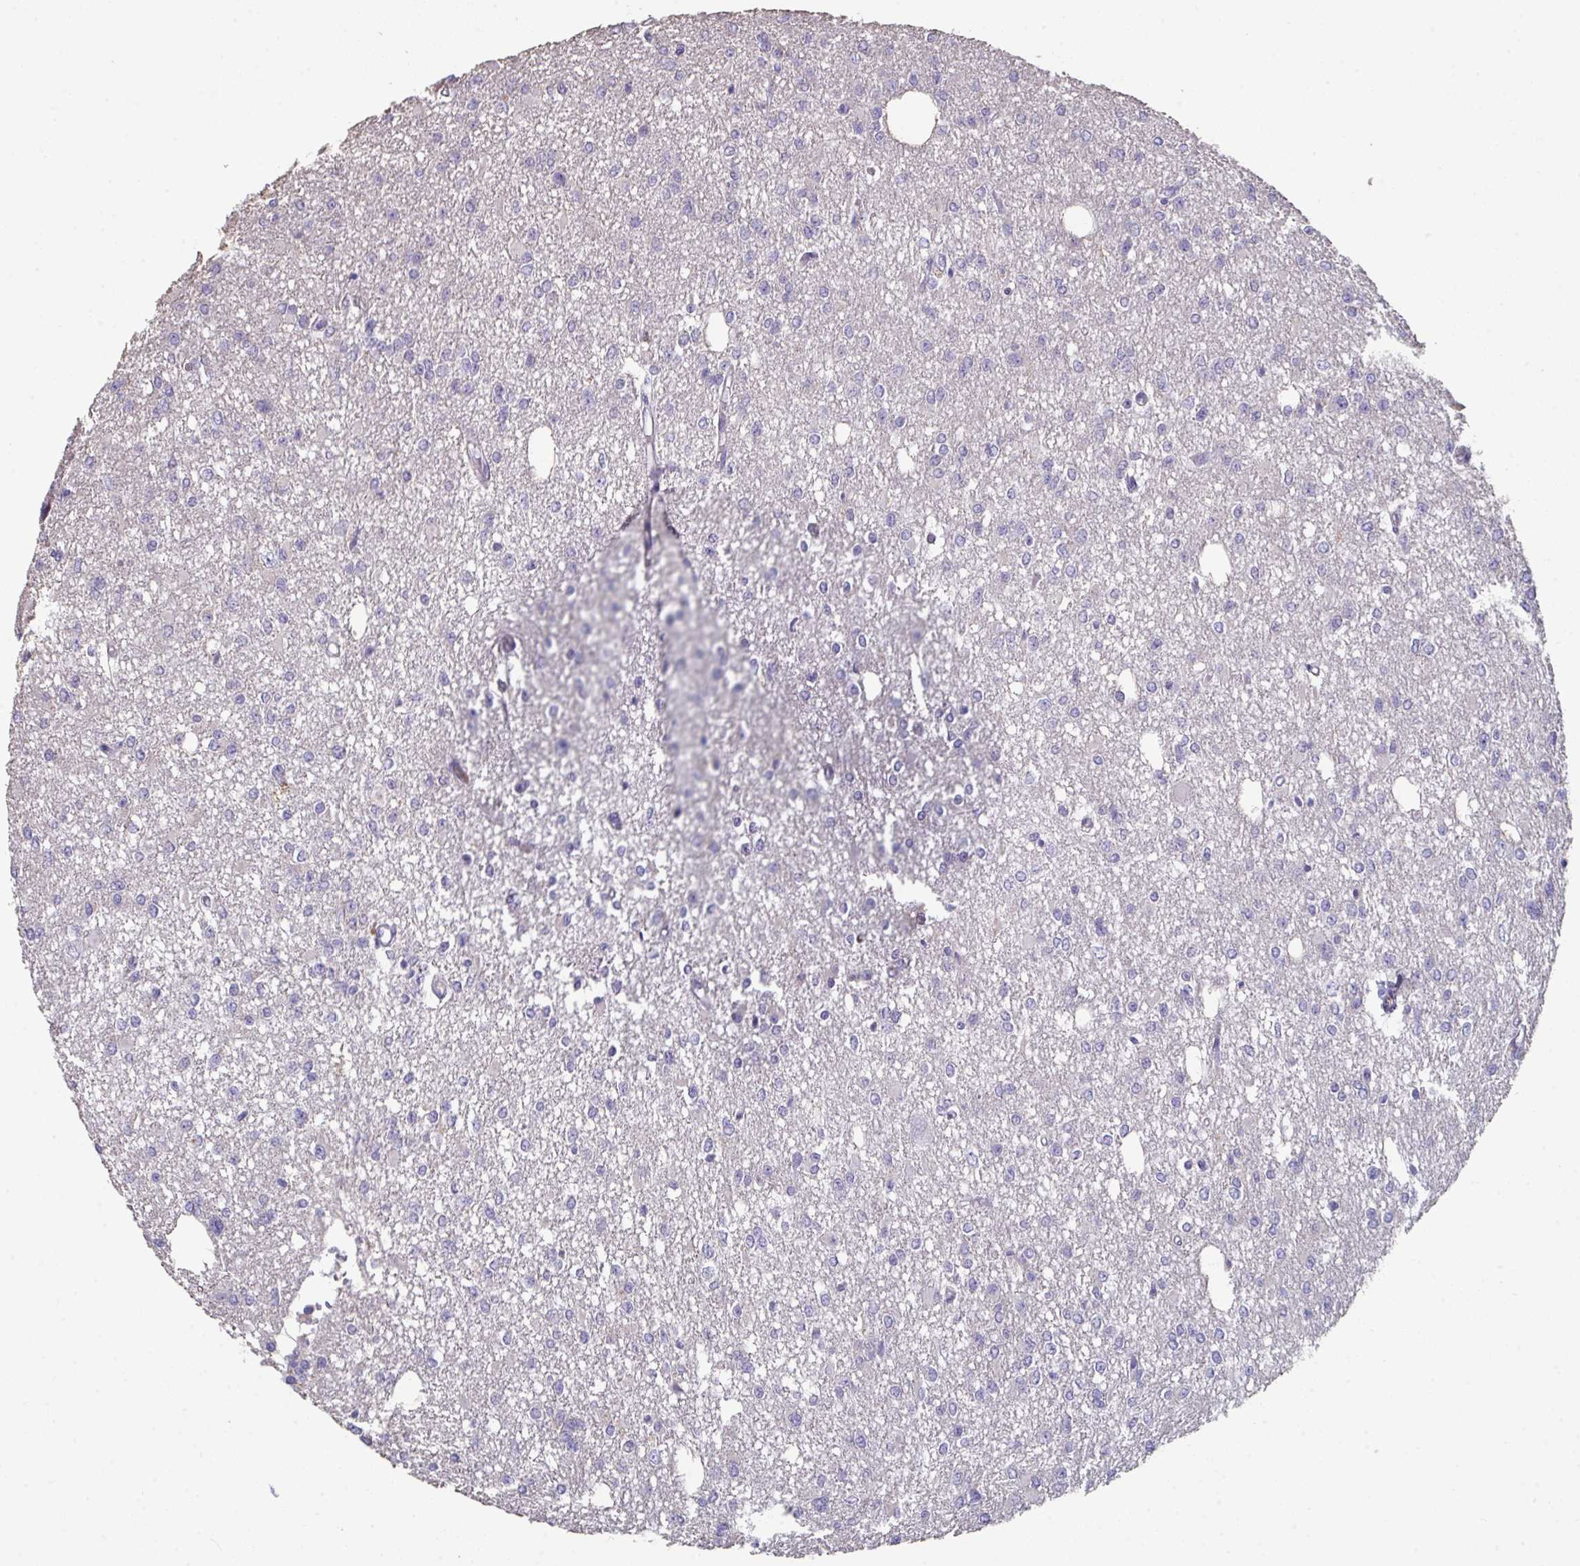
{"staining": {"intensity": "negative", "quantity": "none", "location": "none"}, "tissue": "glioma", "cell_type": "Tumor cells", "image_type": "cancer", "snomed": [{"axis": "morphology", "description": "Glioma, malignant, Low grade"}, {"axis": "topography", "description": "Brain"}], "caption": "Low-grade glioma (malignant) stained for a protein using immunohistochemistry (IHC) demonstrates no positivity tumor cells.", "gene": "HGFAC", "patient": {"sex": "male", "age": 26}}